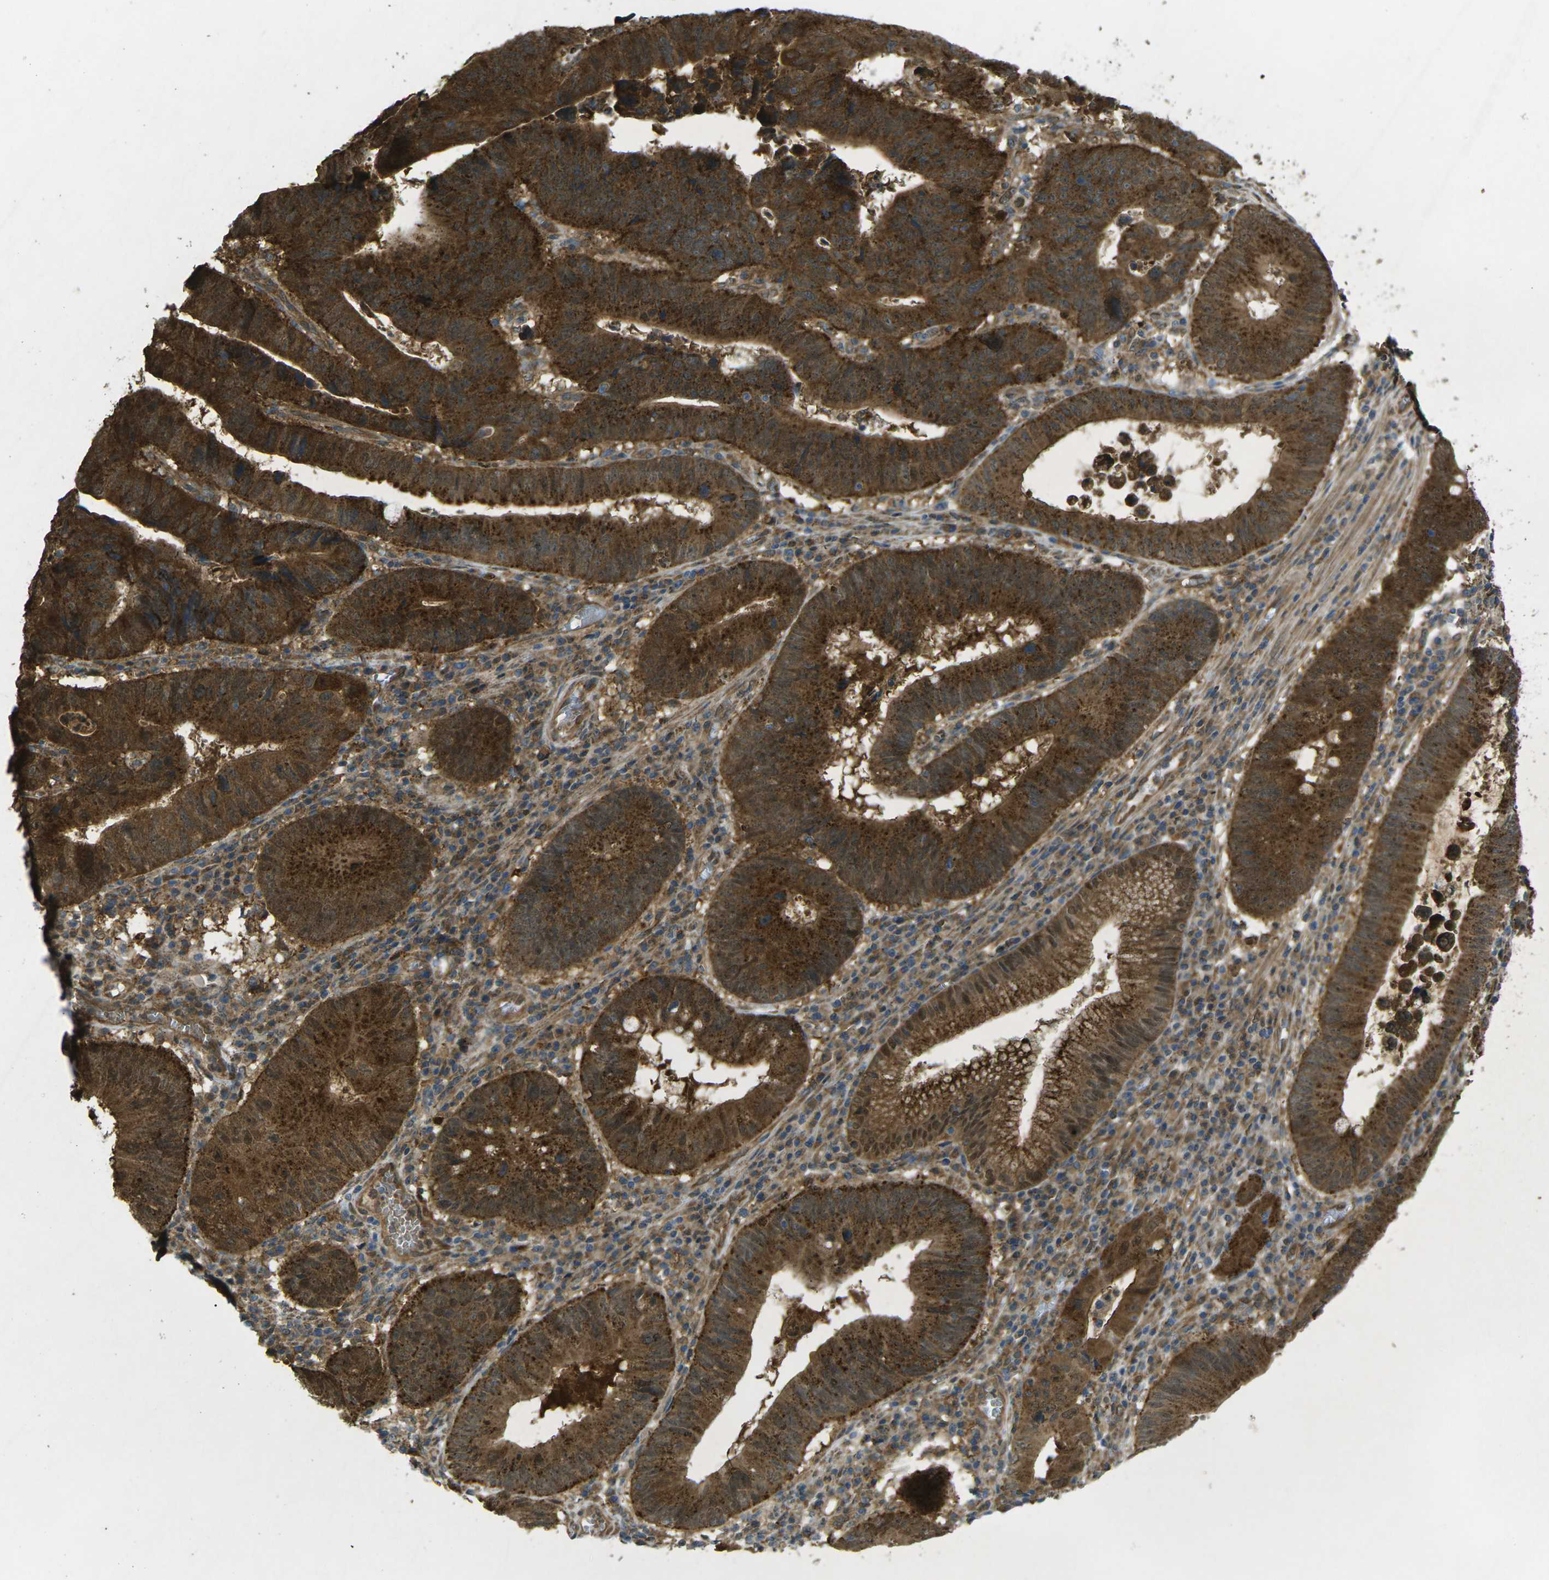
{"staining": {"intensity": "strong", "quantity": ">75%", "location": "cytoplasmic/membranous"}, "tissue": "stomach cancer", "cell_type": "Tumor cells", "image_type": "cancer", "snomed": [{"axis": "morphology", "description": "Adenocarcinoma, NOS"}, {"axis": "topography", "description": "Stomach"}], "caption": "IHC histopathology image of neoplastic tissue: stomach cancer (adenocarcinoma) stained using immunohistochemistry exhibits high levels of strong protein expression localized specifically in the cytoplasmic/membranous of tumor cells, appearing as a cytoplasmic/membranous brown color.", "gene": "CHMP3", "patient": {"sex": "male", "age": 59}}